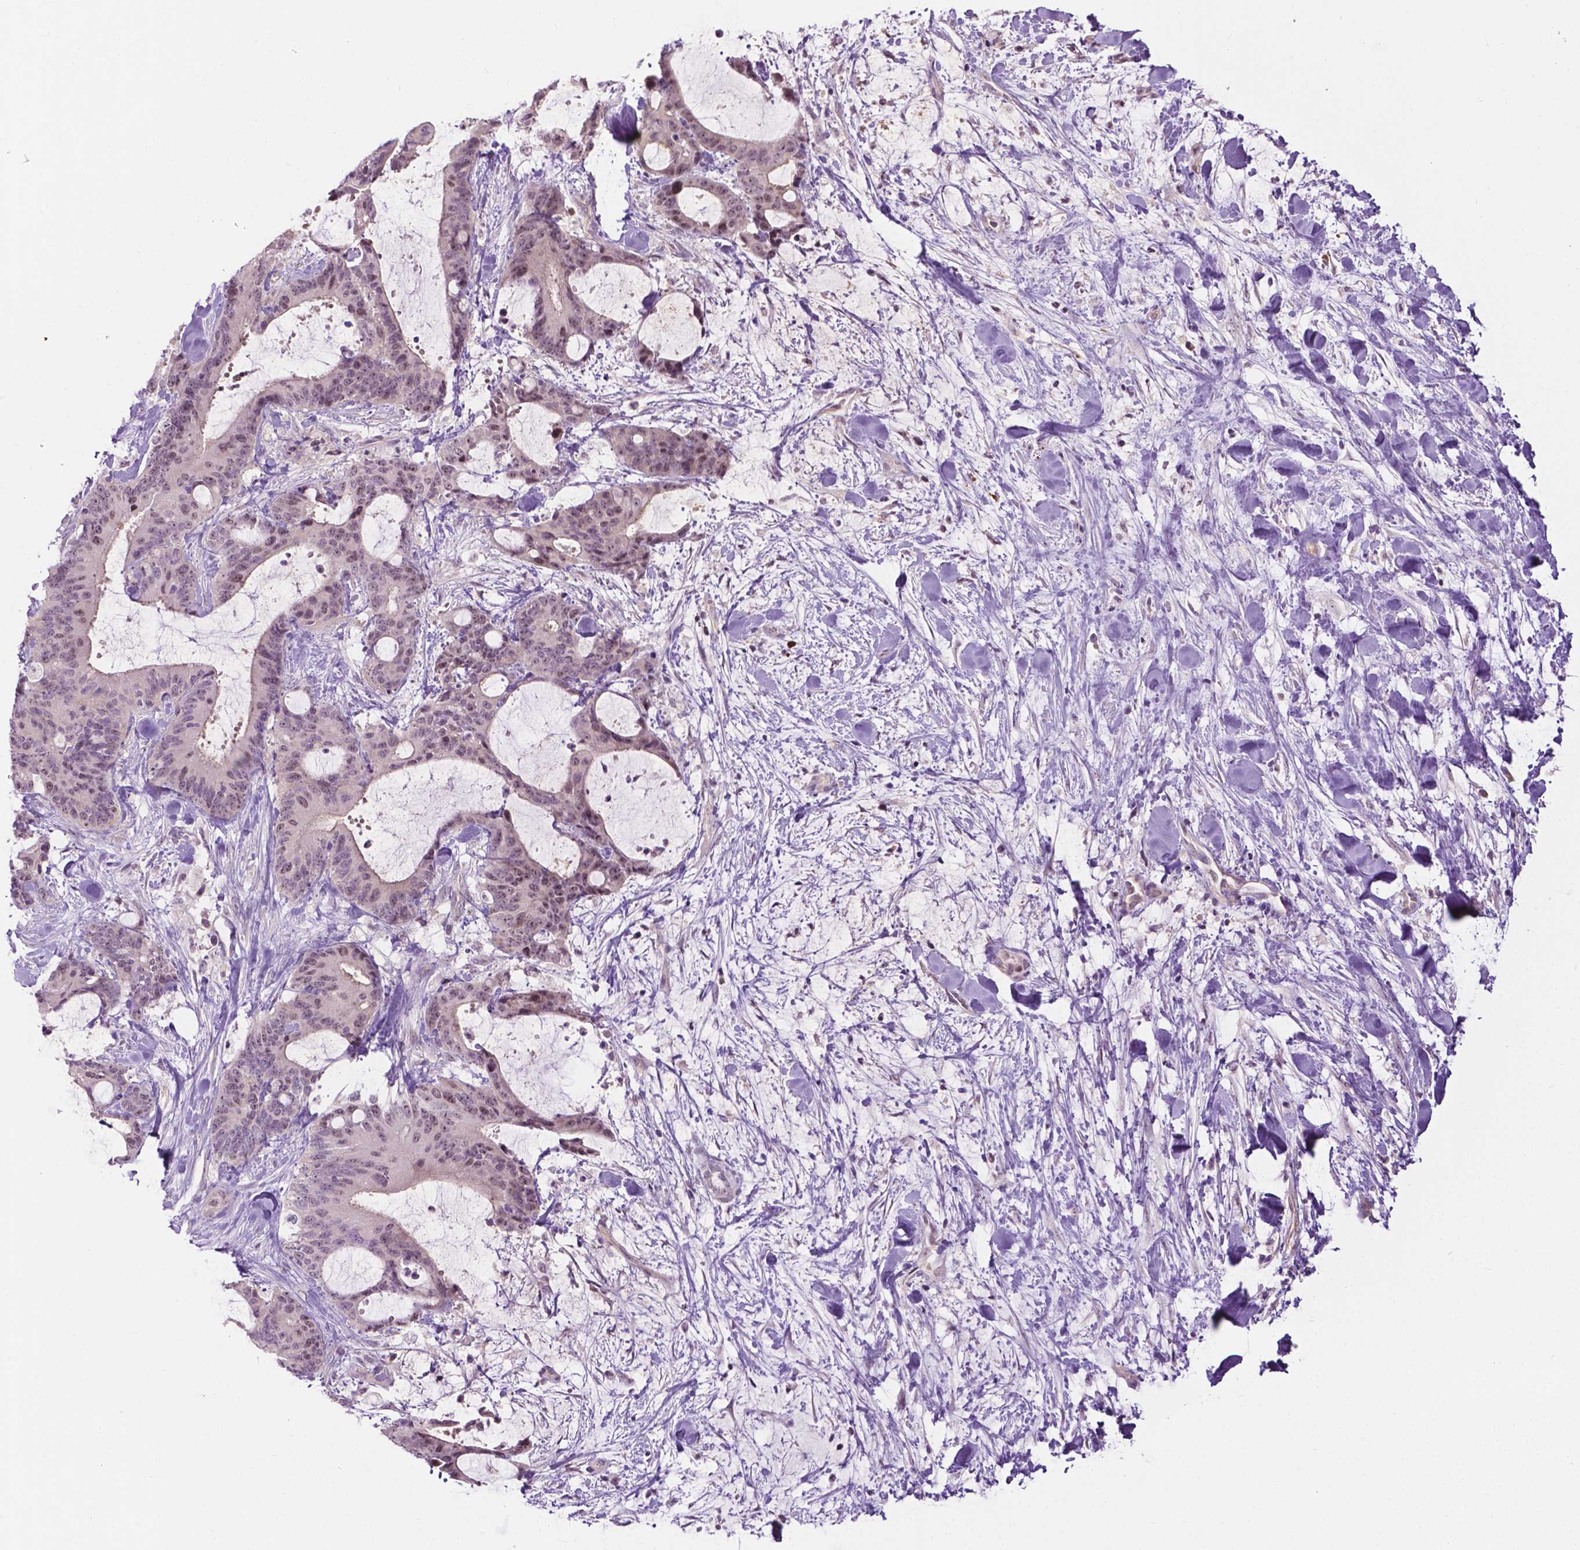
{"staining": {"intensity": "weak", "quantity": "25%-75%", "location": "nuclear"}, "tissue": "liver cancer", "cell_type": "Tumor cells", "image_type": "cancer", "snomed": [{"axis": "morphology", "description": "Cholangiocarcinoma"}, {"axis": "topography", "description": "Liver"}], "caption": "Immunohistochemistry (DAB) staining of human cholangiocarcinoma (liver) displays weak nuclear protein expression in approximately 25%-75% of tumor cells.", "gene": "DENND4A", "patient": {"sex": "female", "age": 73}}